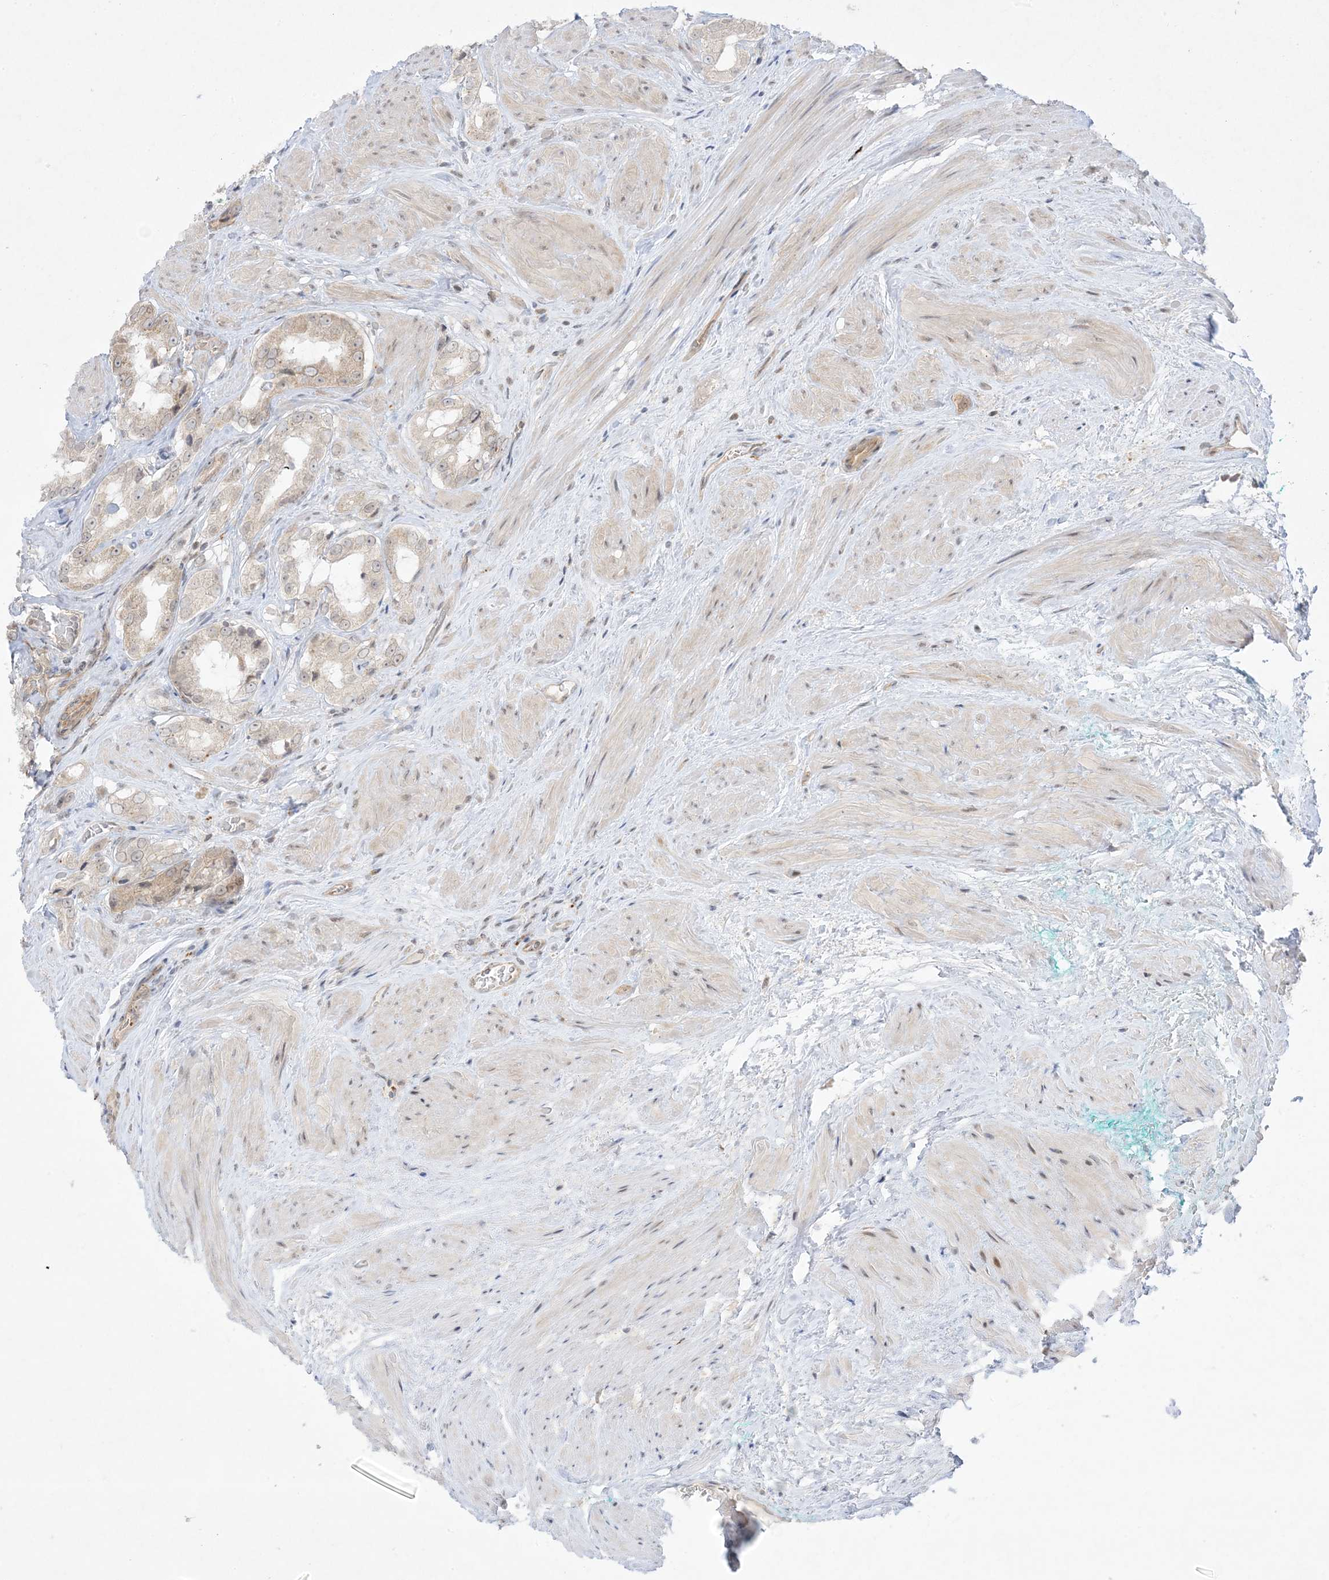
{"staining": {"intensity": "weak", "quantity": "<25%", "location": "cytoplasmic/membranous"}, "tissue": "prostate cancer", "cell_type": "Tumor cells", "image_type": "cancer", "snomed": [{"axis": "morphology", "description": "Adenocarcinoma, Low grade"}, {"axis": "topography", "description": "Prostate"}], "caption": "The histopathology image displays no staining of tumor cells in adenocarcinoma (low-grade) (prostate).", "gene": "PTK6", "patient": {"sex": "male", "age": 54}}